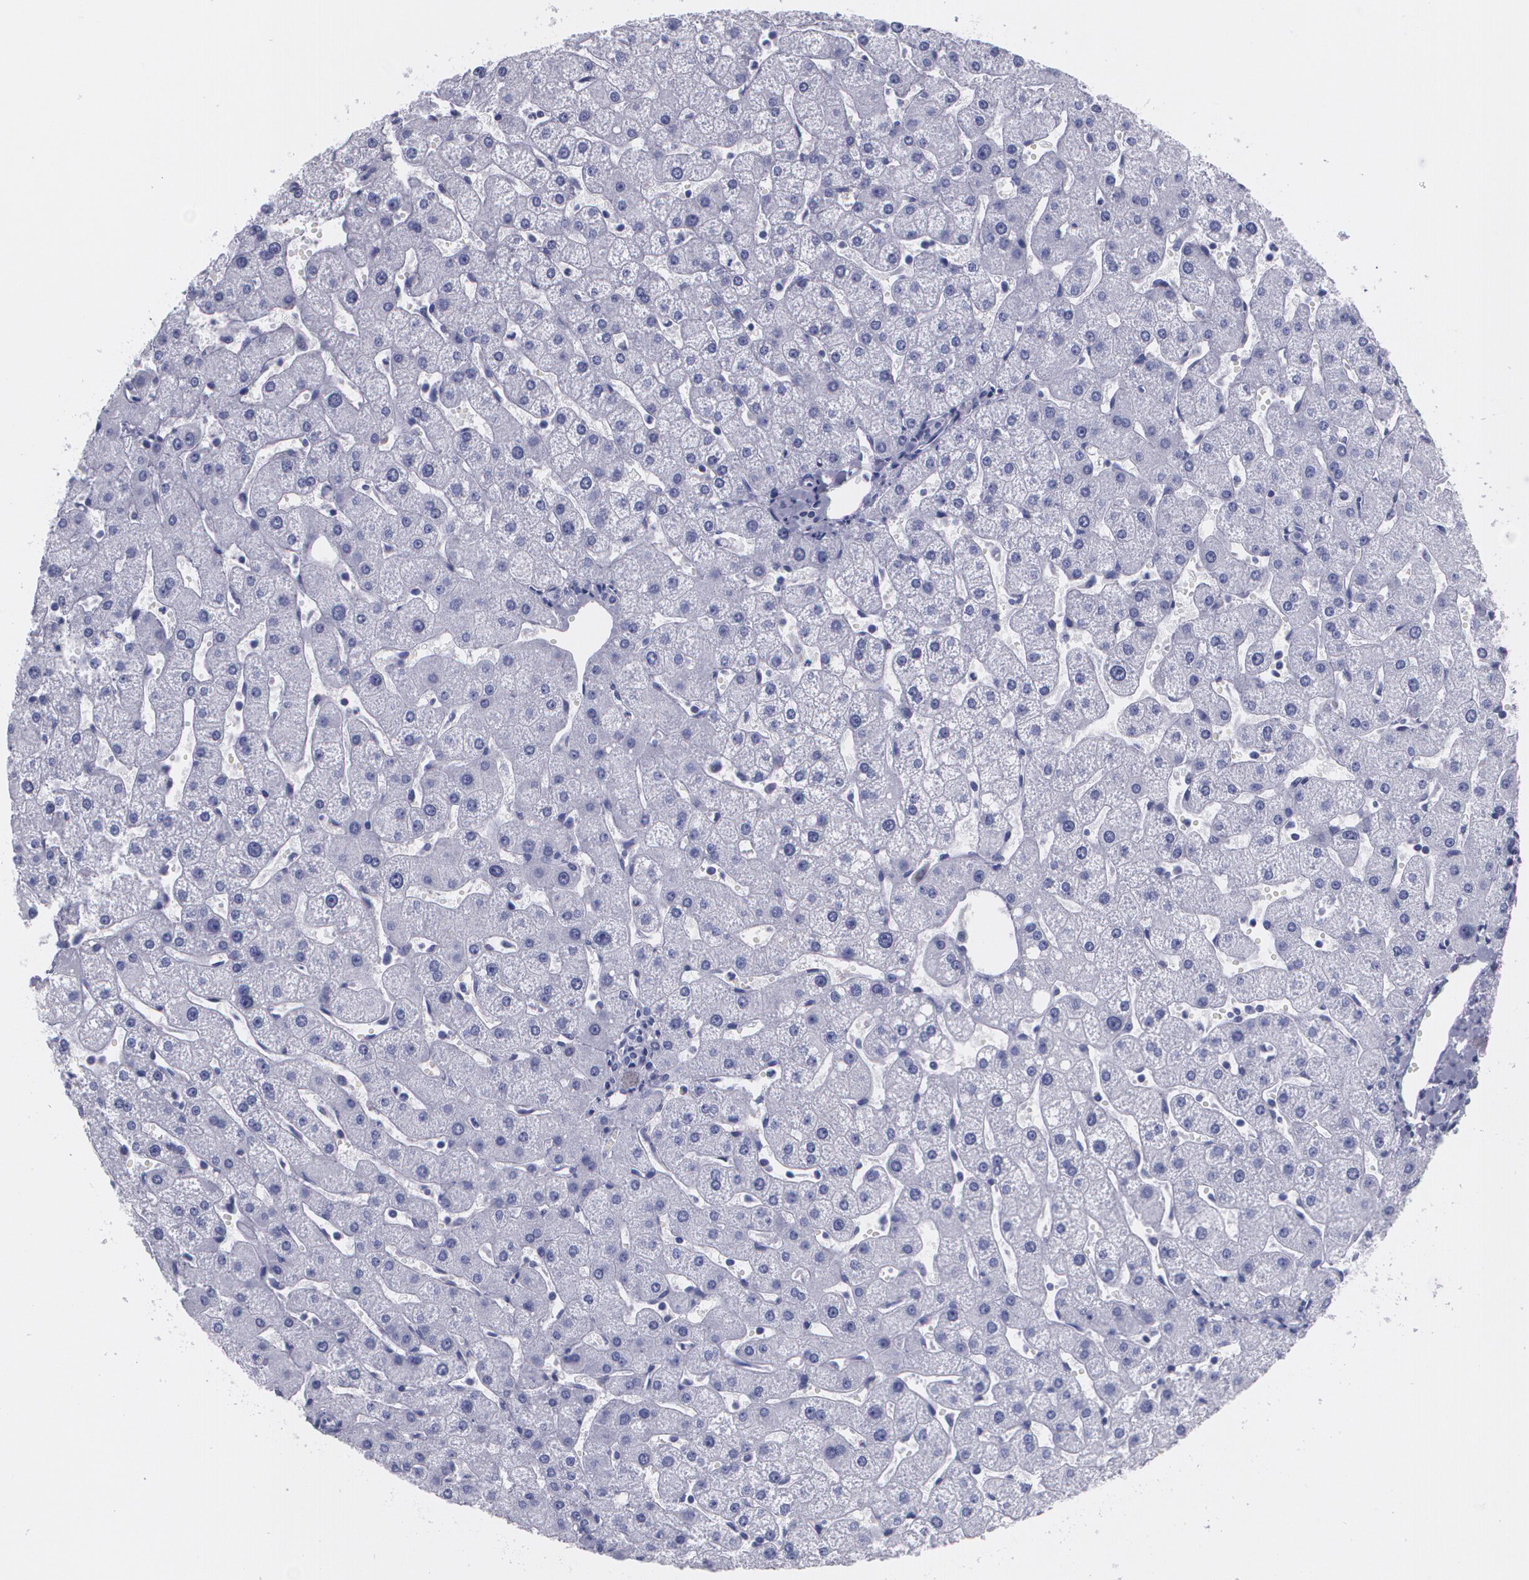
{"staining": {"intensity": "negative", "quantity": "none", "location": "none"}, "tissue": "liver", "cell_type": "Cholangiocytes", "image_type": "normal", "snomed": [{"axis": "morphology", "description": "Normal tissue, NOS"}, {"axis": "topography", "description": "Liver"}], "caption": "Liver stained for a protein using immunohistochemistry (IHC) shows no positivity cholangiocytes.", "gene": "TP53", "patient": {"sex": "male", "age": 67}}